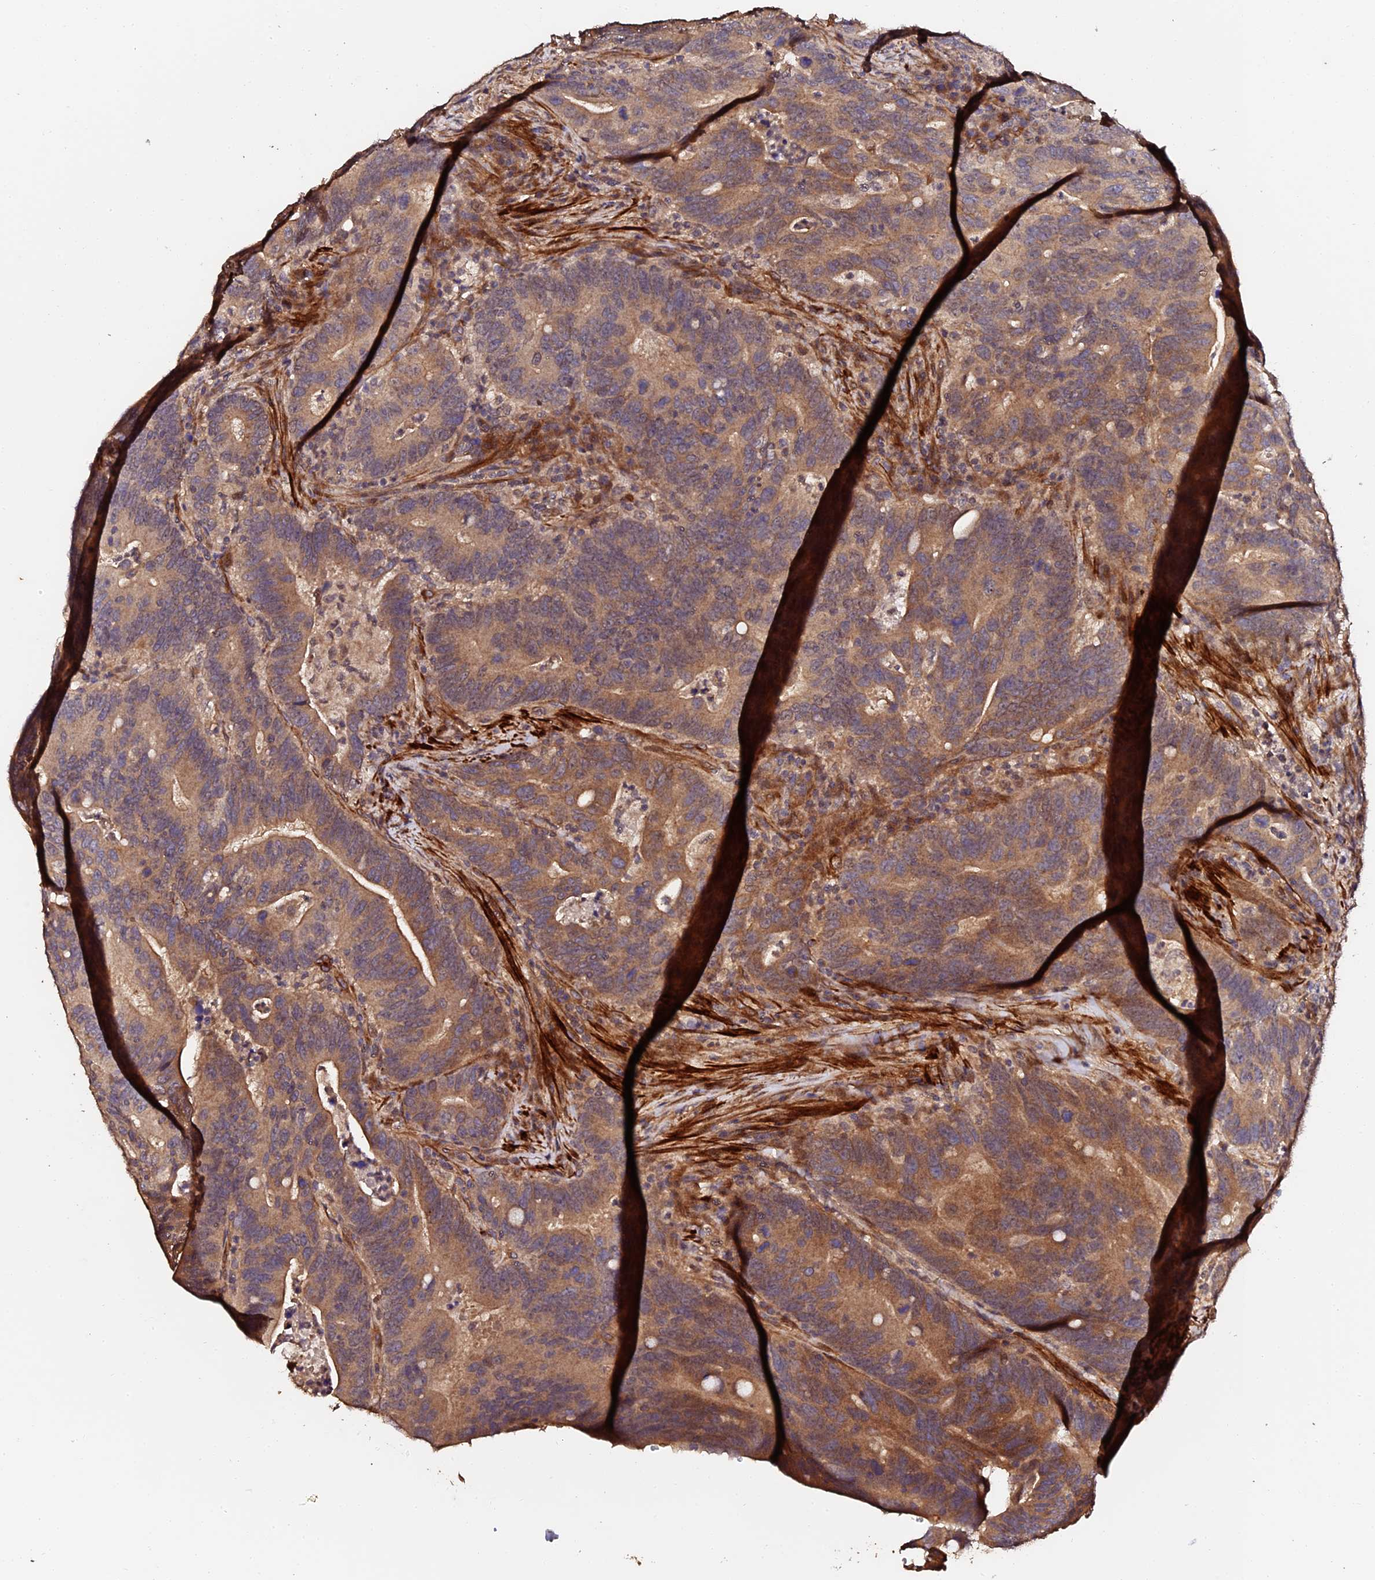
{"staining": {"intensity": "moderate", "quantity": ">75%", "location": "cytoplasmic/membranous"}, "tissue": "colorectal cancer", "cell_type": "Tumor cells", "image_type": "cancer", "snomed": [{"axis": "morphology", "description": "Adenocarcinoma, NOS"}, {"axis": "topography", "description": "Colon"}], "caption": "DAB (3,3'-diaminobenzidine) immunohistochemical staining of adenocarcinoma (colorectal) displays moderate cytoplasmic/membranous protein positivity in approximately >75% of tumor cells. The protein of interest is stained brown, and the nuclei are stained in blue (DAB (3,3'-diaminobenzidine) IHC with brightfield microscopy, high magnification).", "gene": "TDO2", "patient": {"sex": "female", "age": 66}}